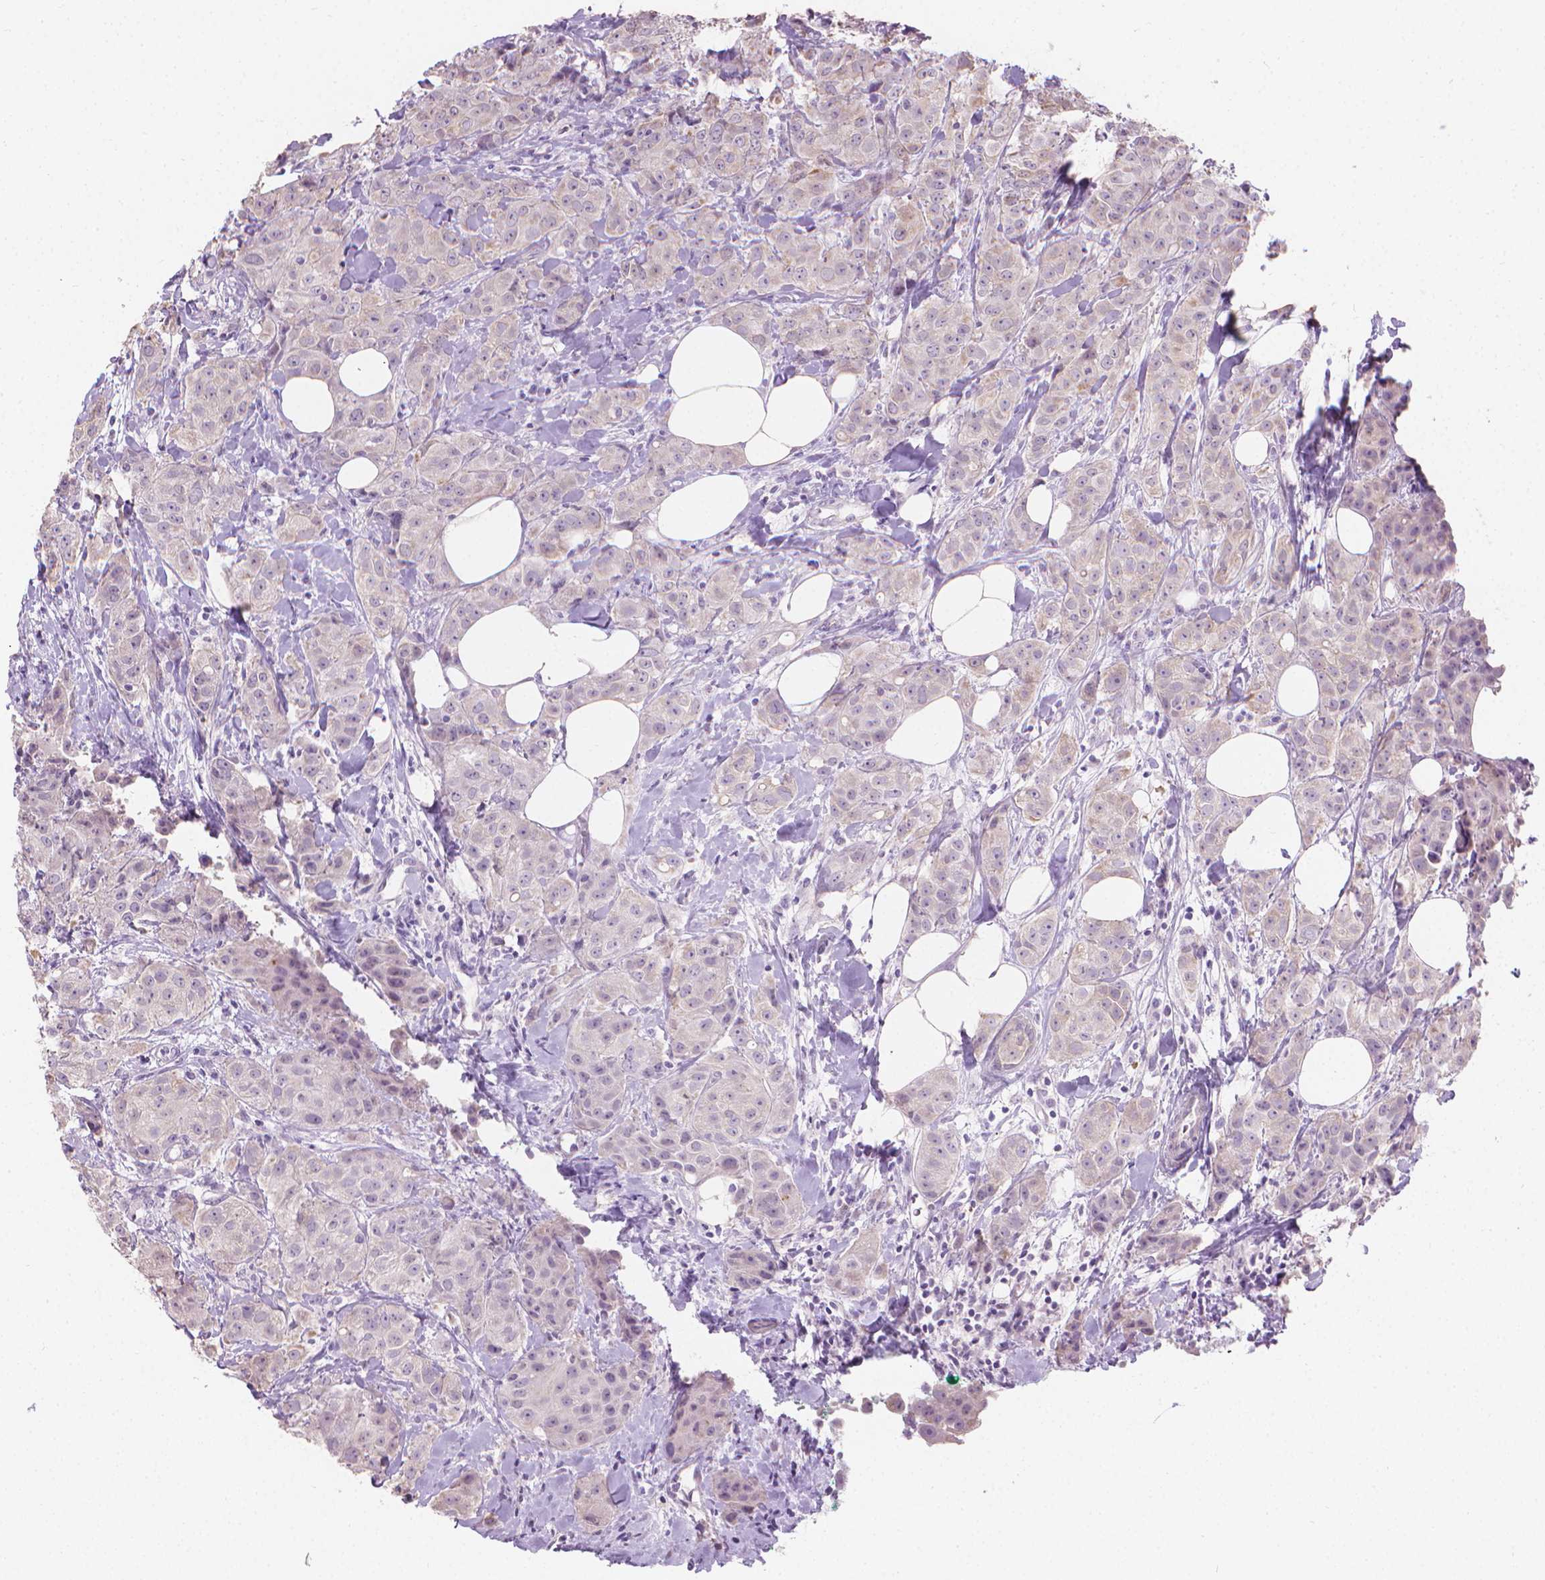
{"staining": {"intensity": "negative", "quantity": "none", "location": "none"}, "tissue": "breast cancer", "cell_type": "Tumor cells", "image_type": "cancer", "snomed": [{"axis": "morphology", "description": "Duct carcinoma"}, {"axis": "topography", "description": "Breast"}], "caption": "Tumor cells show no significant protein staining in breast cancer (invasive ductal carcinoma). The staining is performed using DAB brown chromogen with nuclei counter-stained in using hematoxylin.", "gene": "GSDMA", "patient": {"sex": "female", "age": 43}}